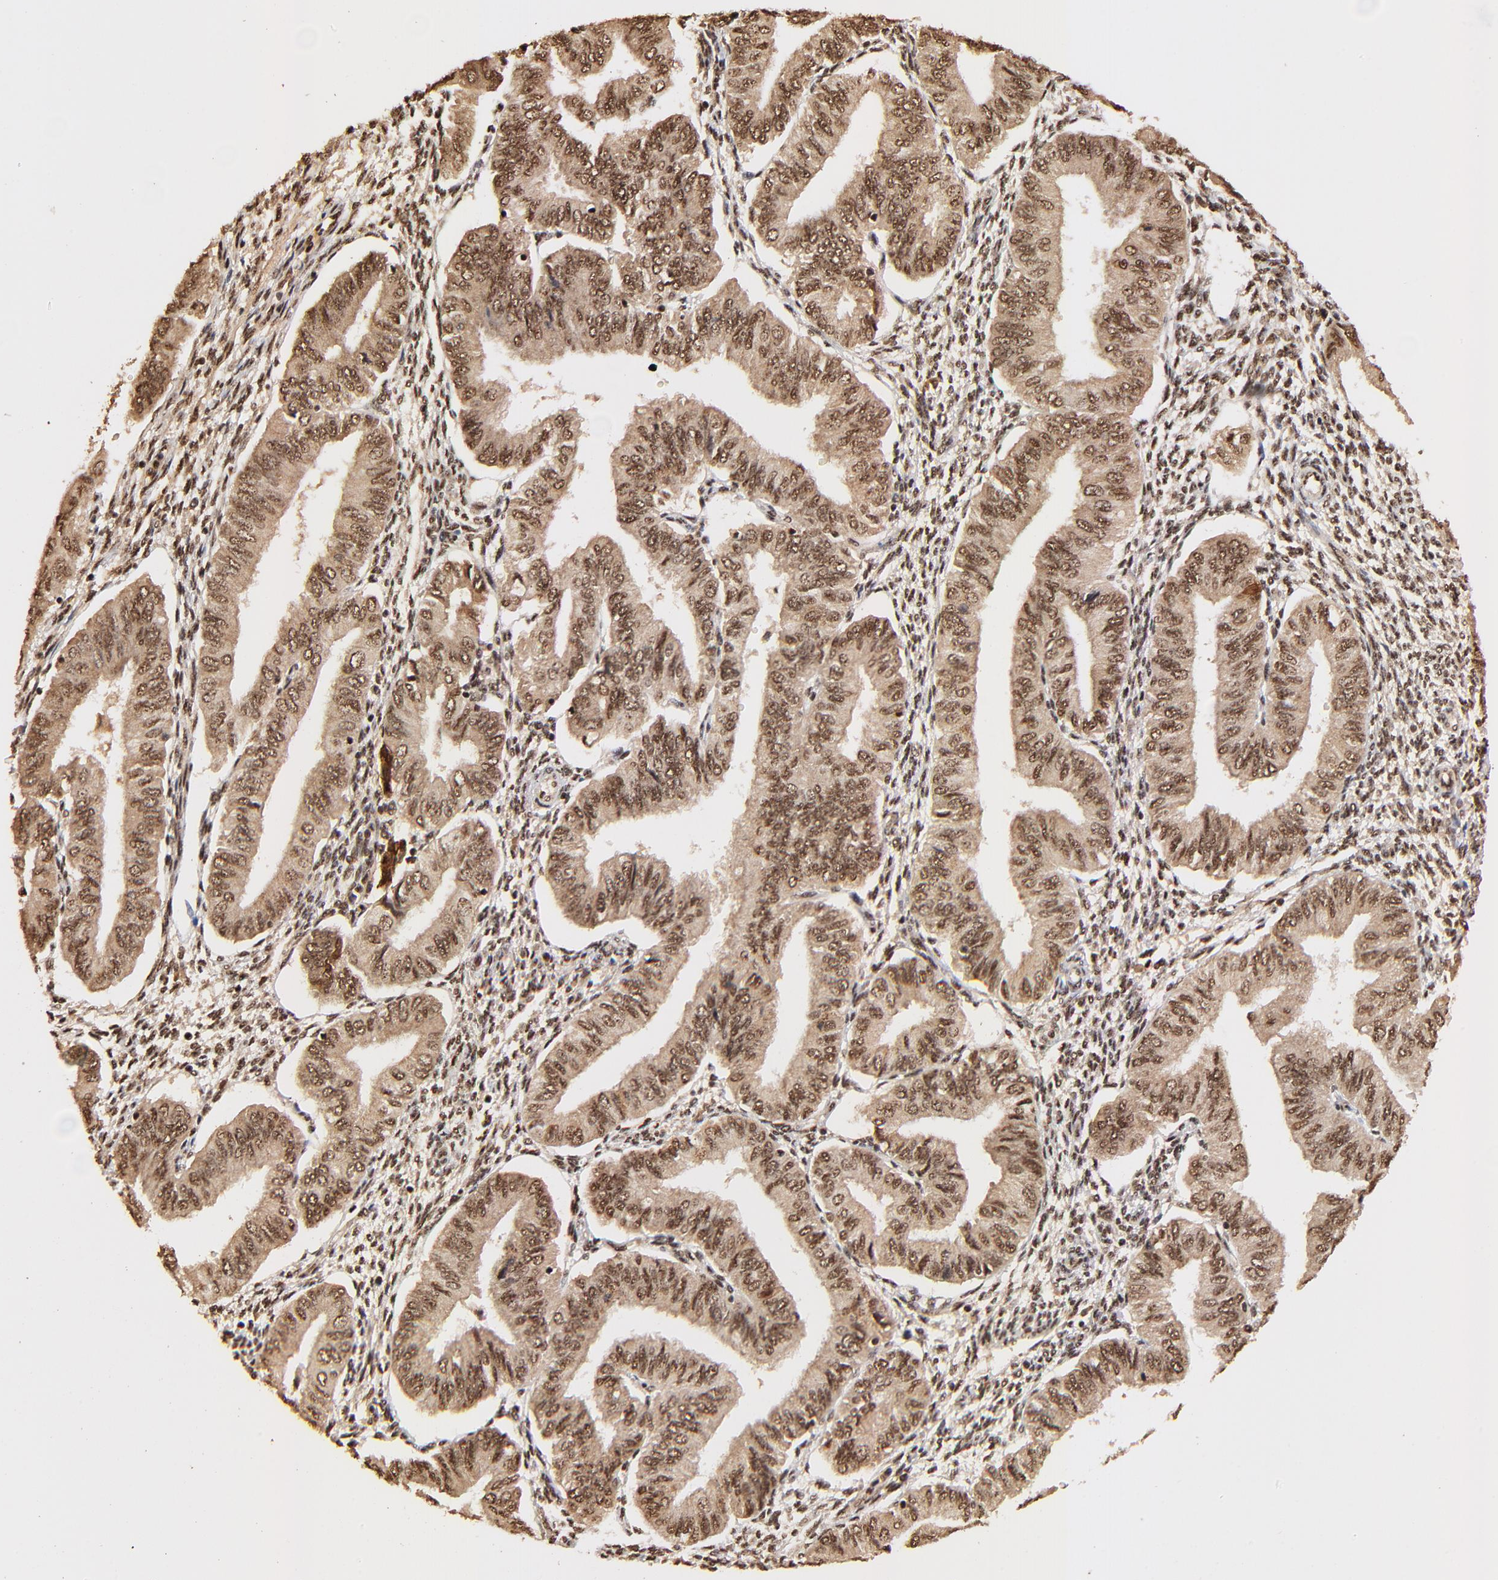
{"staining": {"intensity": "strong", "quantity": ">75%", "location": "cytoplasmic/membranous,nuclear"}, "tissue": "endometrial cancer", "cell_type": "Tumor cells", "image_type": "cancer", "snomed": [{"axis": "morphology", "description": "Adenocarcinoma, NOS"}, {"axis": "topography", "description": "Endometrium"}], "caption": "DAB (3,3'-diaminobenzidine) immunohistochemical staining of human endometrial cancer (adenocarcinoma) displays strong cytoplasmic/membranous and nuclear protein staining in approximately >75% of tumor cells.", "gene": "MED12", "patient": {"sex": "female", "age": 51}}